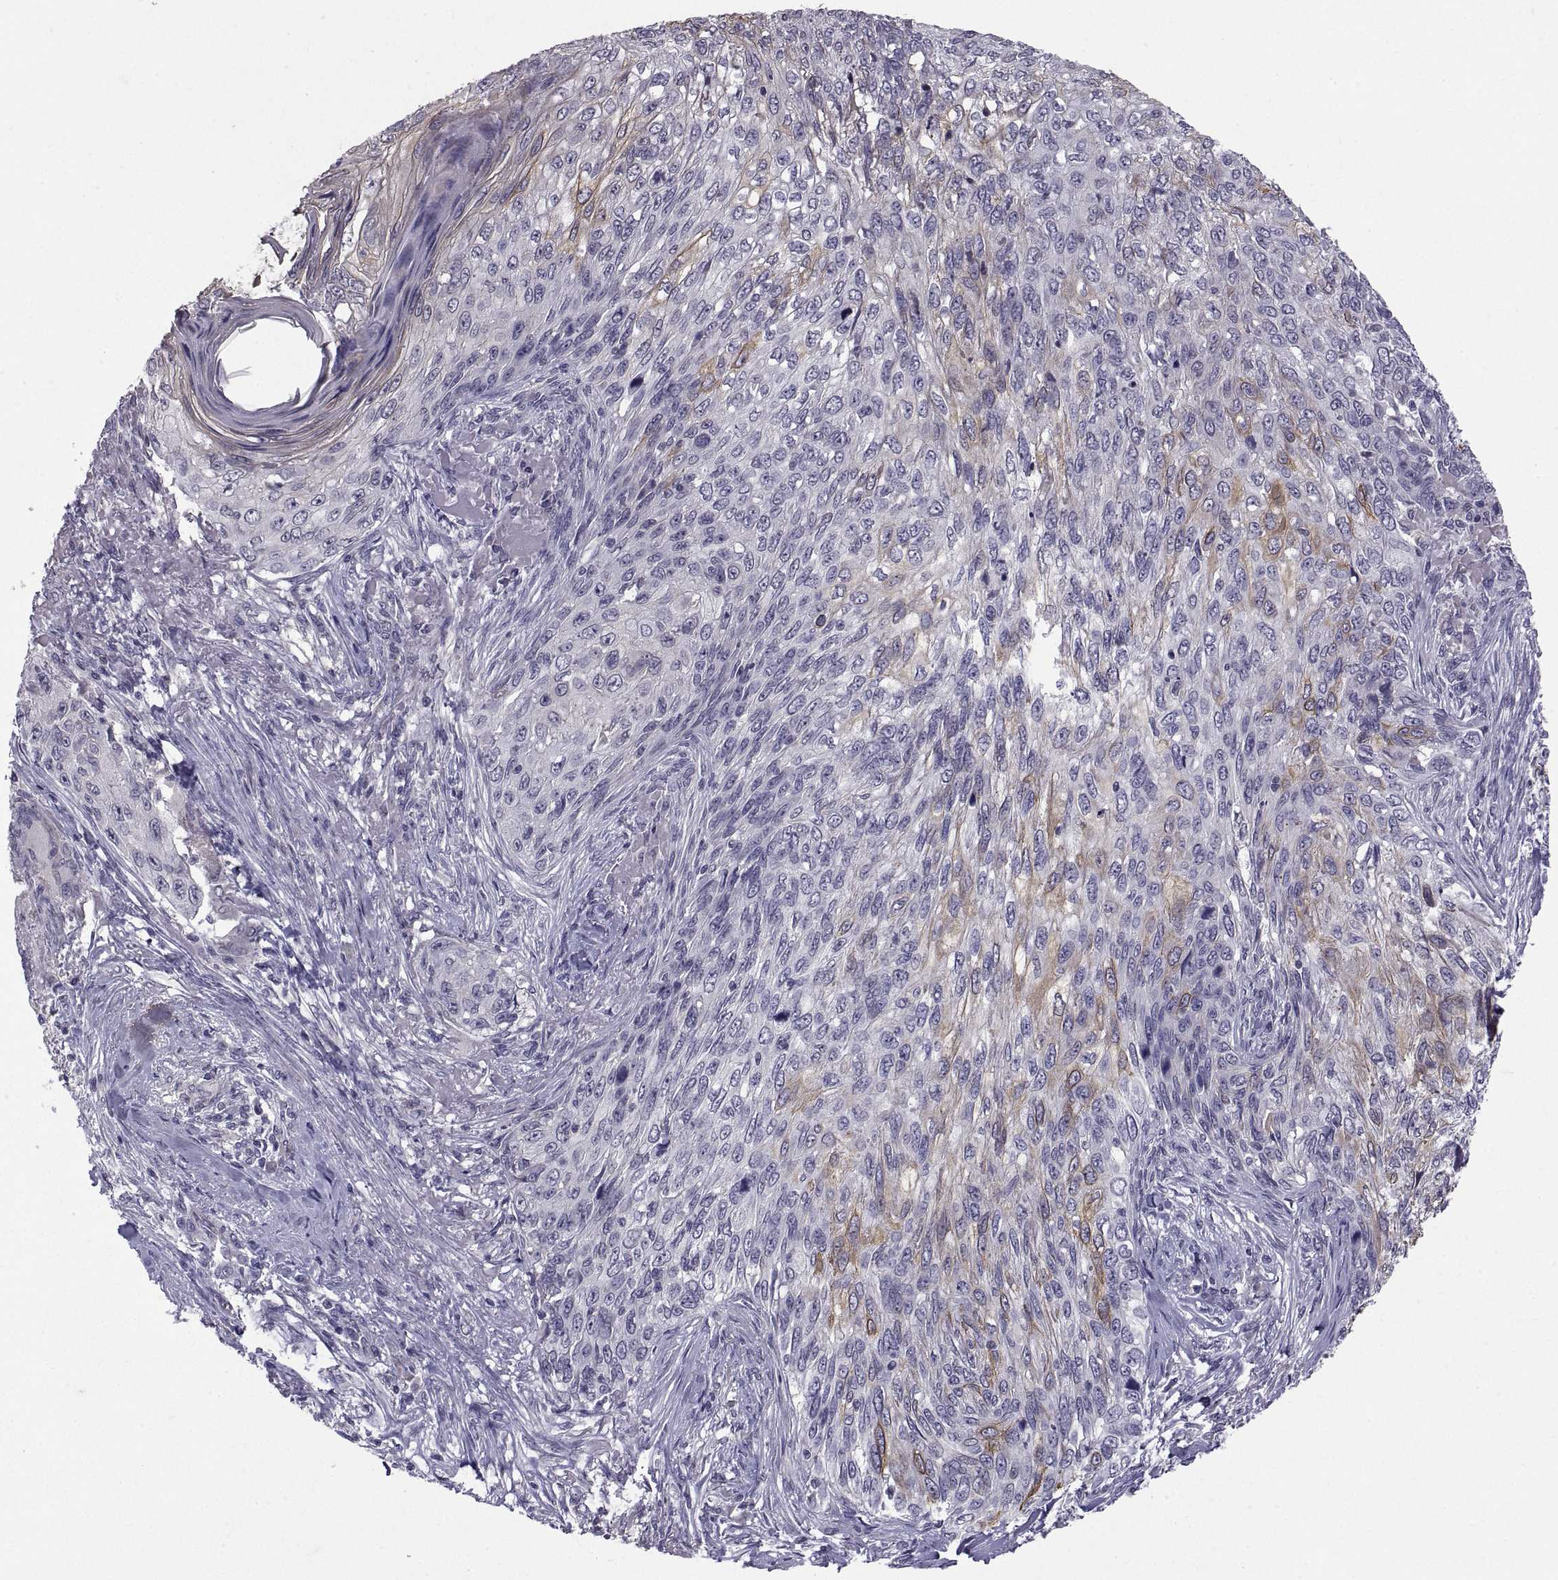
{"staining": {"intensity": "moderate", "quantity": "<25%", "location": "cytoplasmic/membranous"}, "tissue": "skin cancer", "cell_type": "Tumor cells", "image_type": "cancer", "snomed": [{"axis": "morphology", "description": "Squamous cell carcinoma, NOS"}, {"axis": "topography", "description": "Skin"}], "caption": "Immunohistochemical staining of human skin cancer demonstrates low levels of moderate cytoplasmic/membranous protein expression in approximately <25% of tumor cells.", "gene": "NPTX2", "patient": {"sex": "male", "age": 92}}